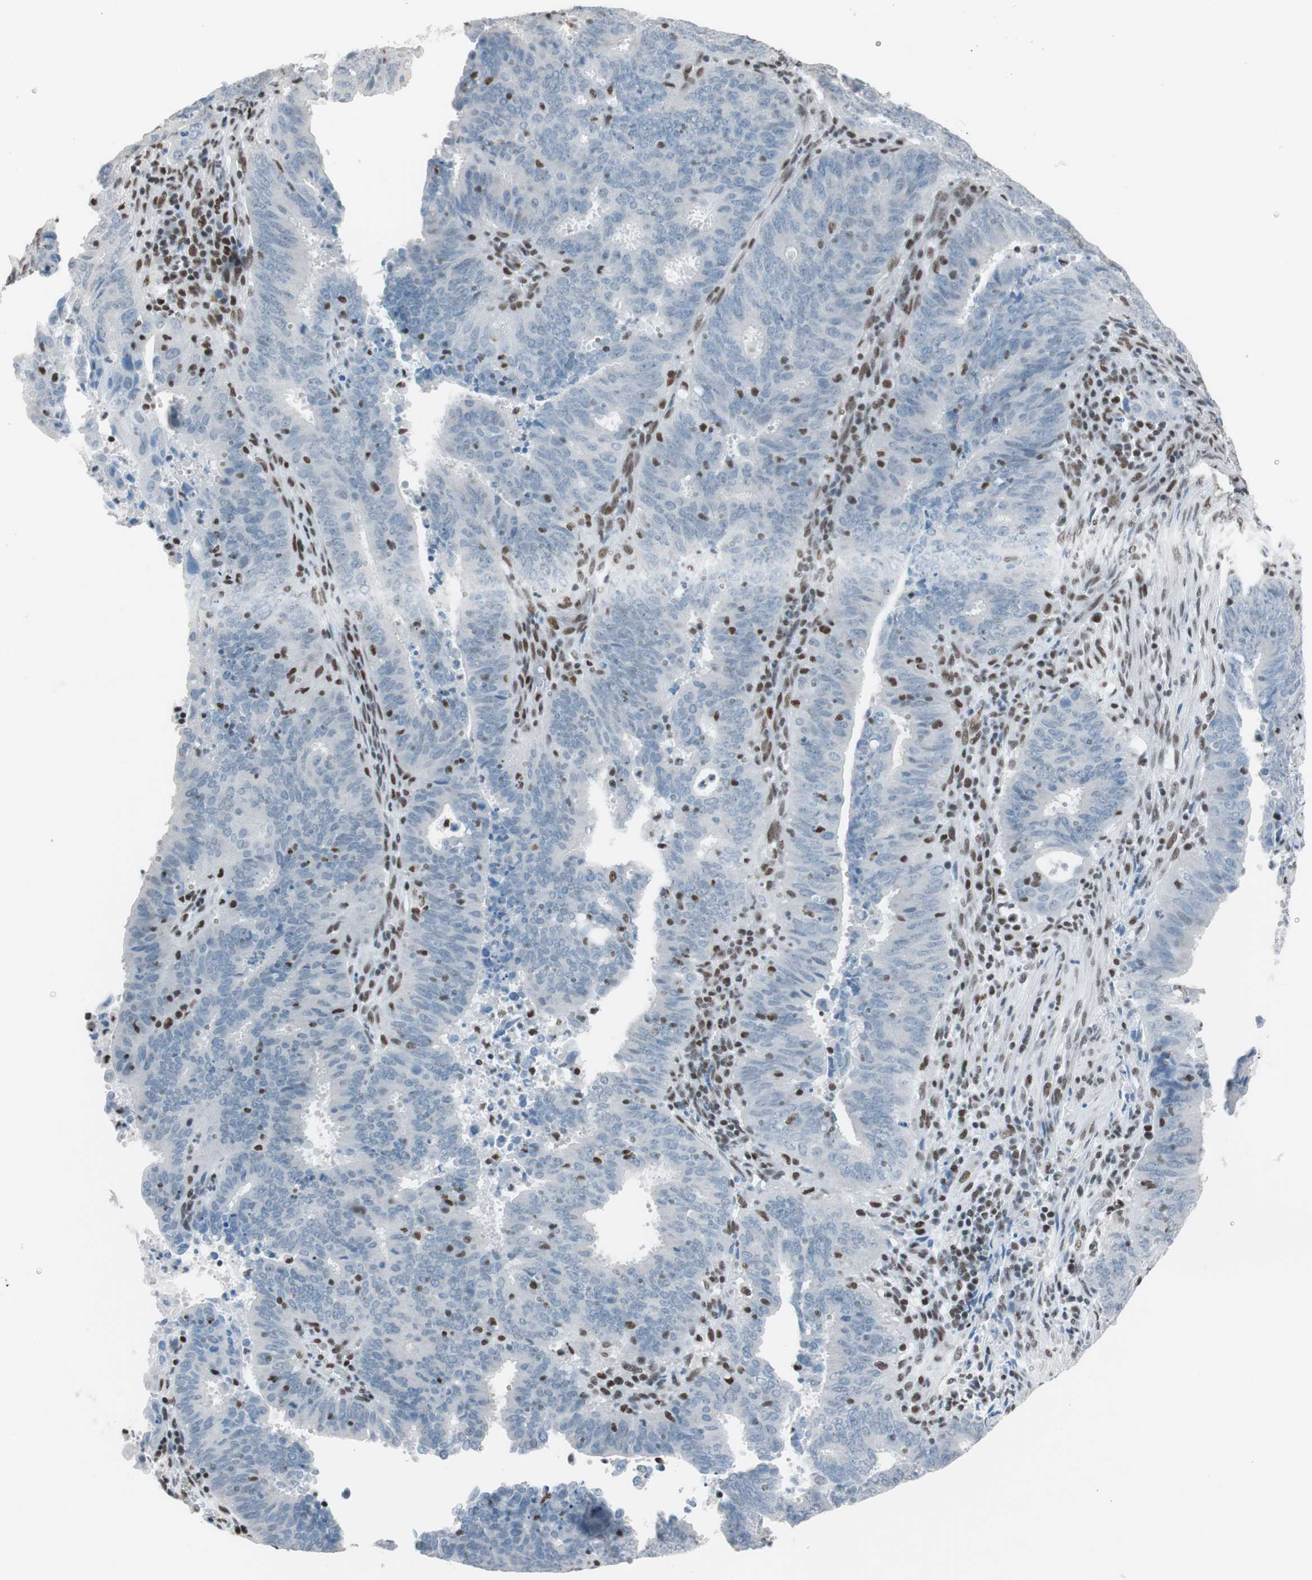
{"staining": {"intensity": "negative", "quantity": "none", "location": "none"}, "tissue": "cervical cancer", "cell_type": "Tumor cells", "image_type": "cancer", "snomed": [{"axis": "morphology", "description": "Adenocarcinoma, NOS"}, {"axis": "topography", "description": "Cervix"}], "caption": "An IHC histopathology image of adenocarcinoma (cervical) is shown. There is no staining in tumor cells of adenocarcinoma (cervical).", "gene": "ARID1A", "patient": {"sex": "female", "age": 44}}